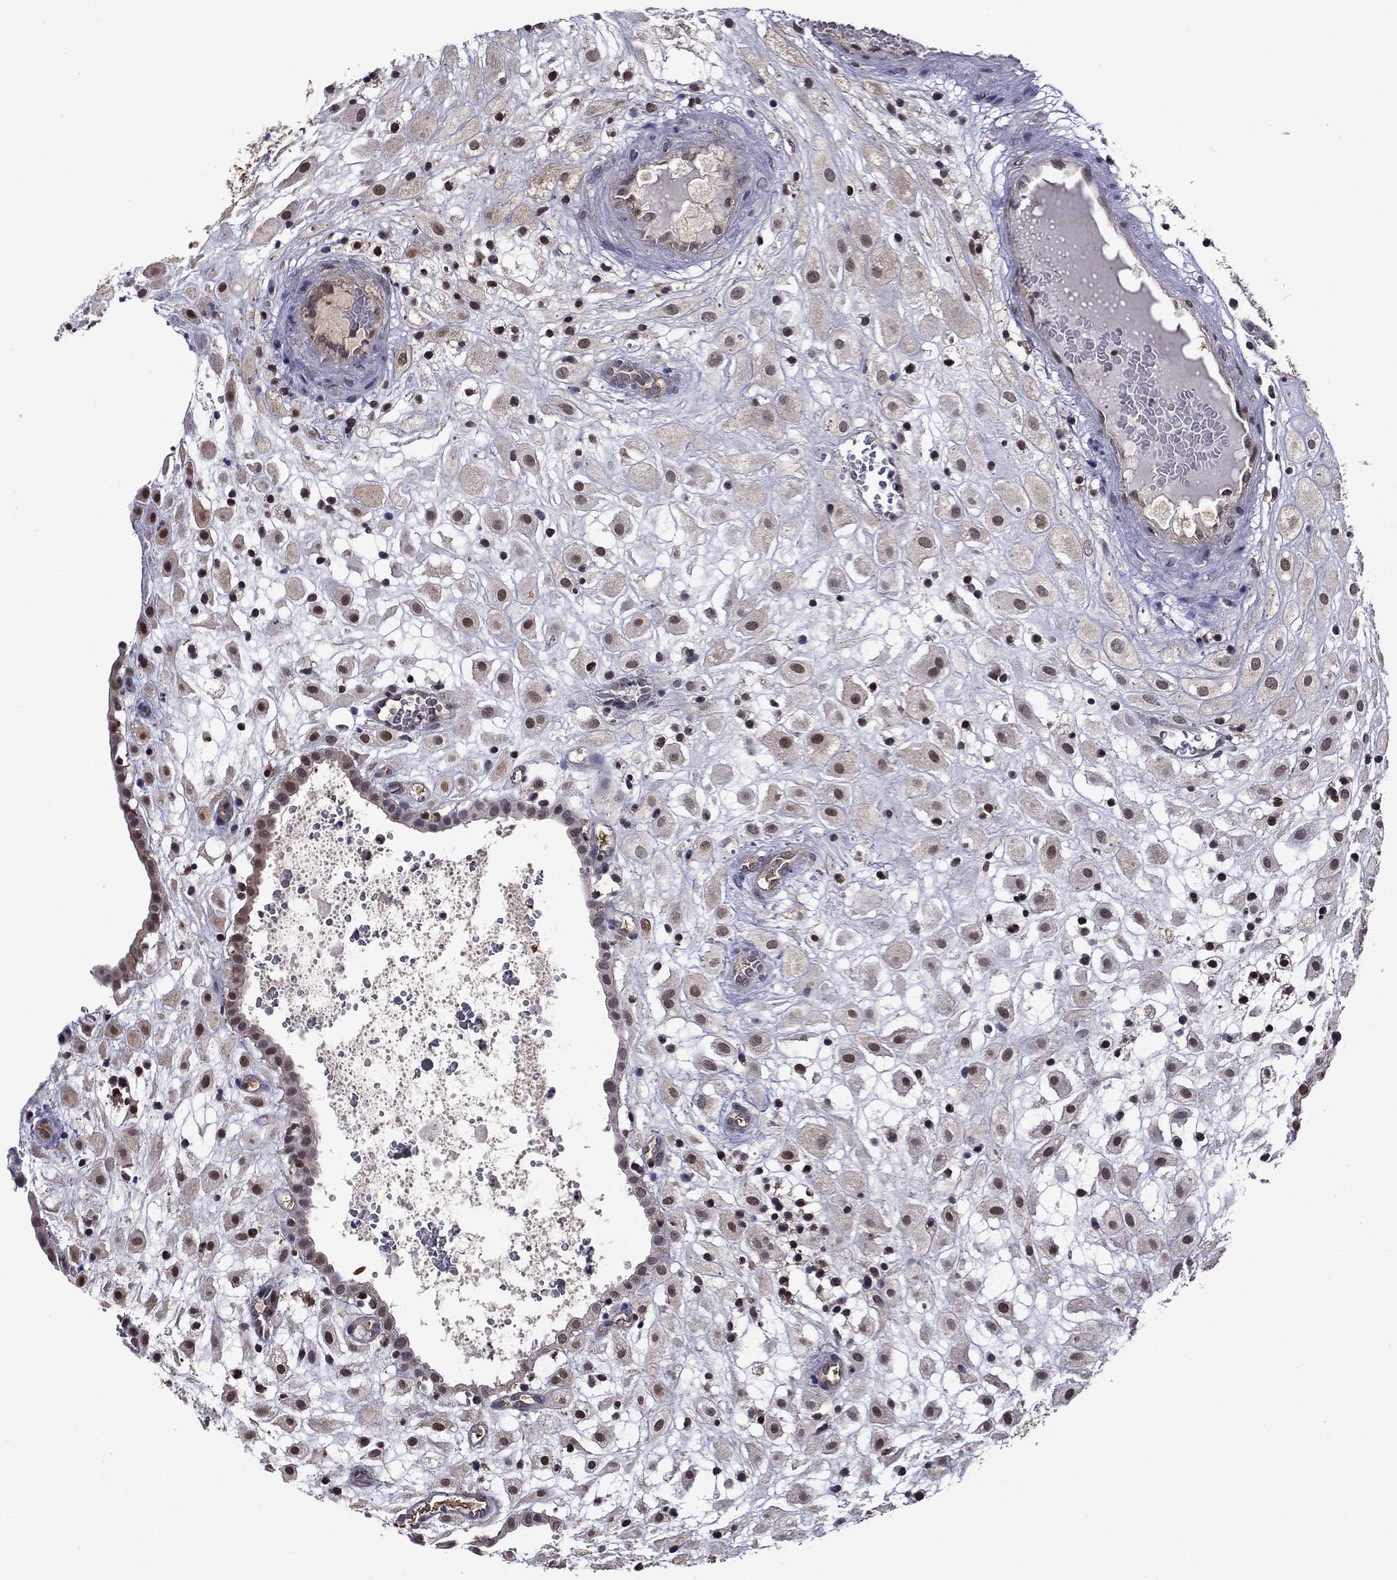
{"staining": {"intensity": "strong", "quantity": "<25%", "location": "nuclear"}, "tissue": "placenta", "cell_type": "Decidual cells", "image_type": "normal", "snomed": [{"axis": "morphology", "description": "Normal tissue, NOS"}, {"axis": "topography", "description": "Placenta"}], "caption": "Immunohistochemistry (IHC) histopathology image of benign placenta stained for a protein (brown), which displays medium levels of strong nuclear positivity in about <25% of decidual cells.", "gene": "APPBP2", "patient": {"sex": "female", "age": 24}}